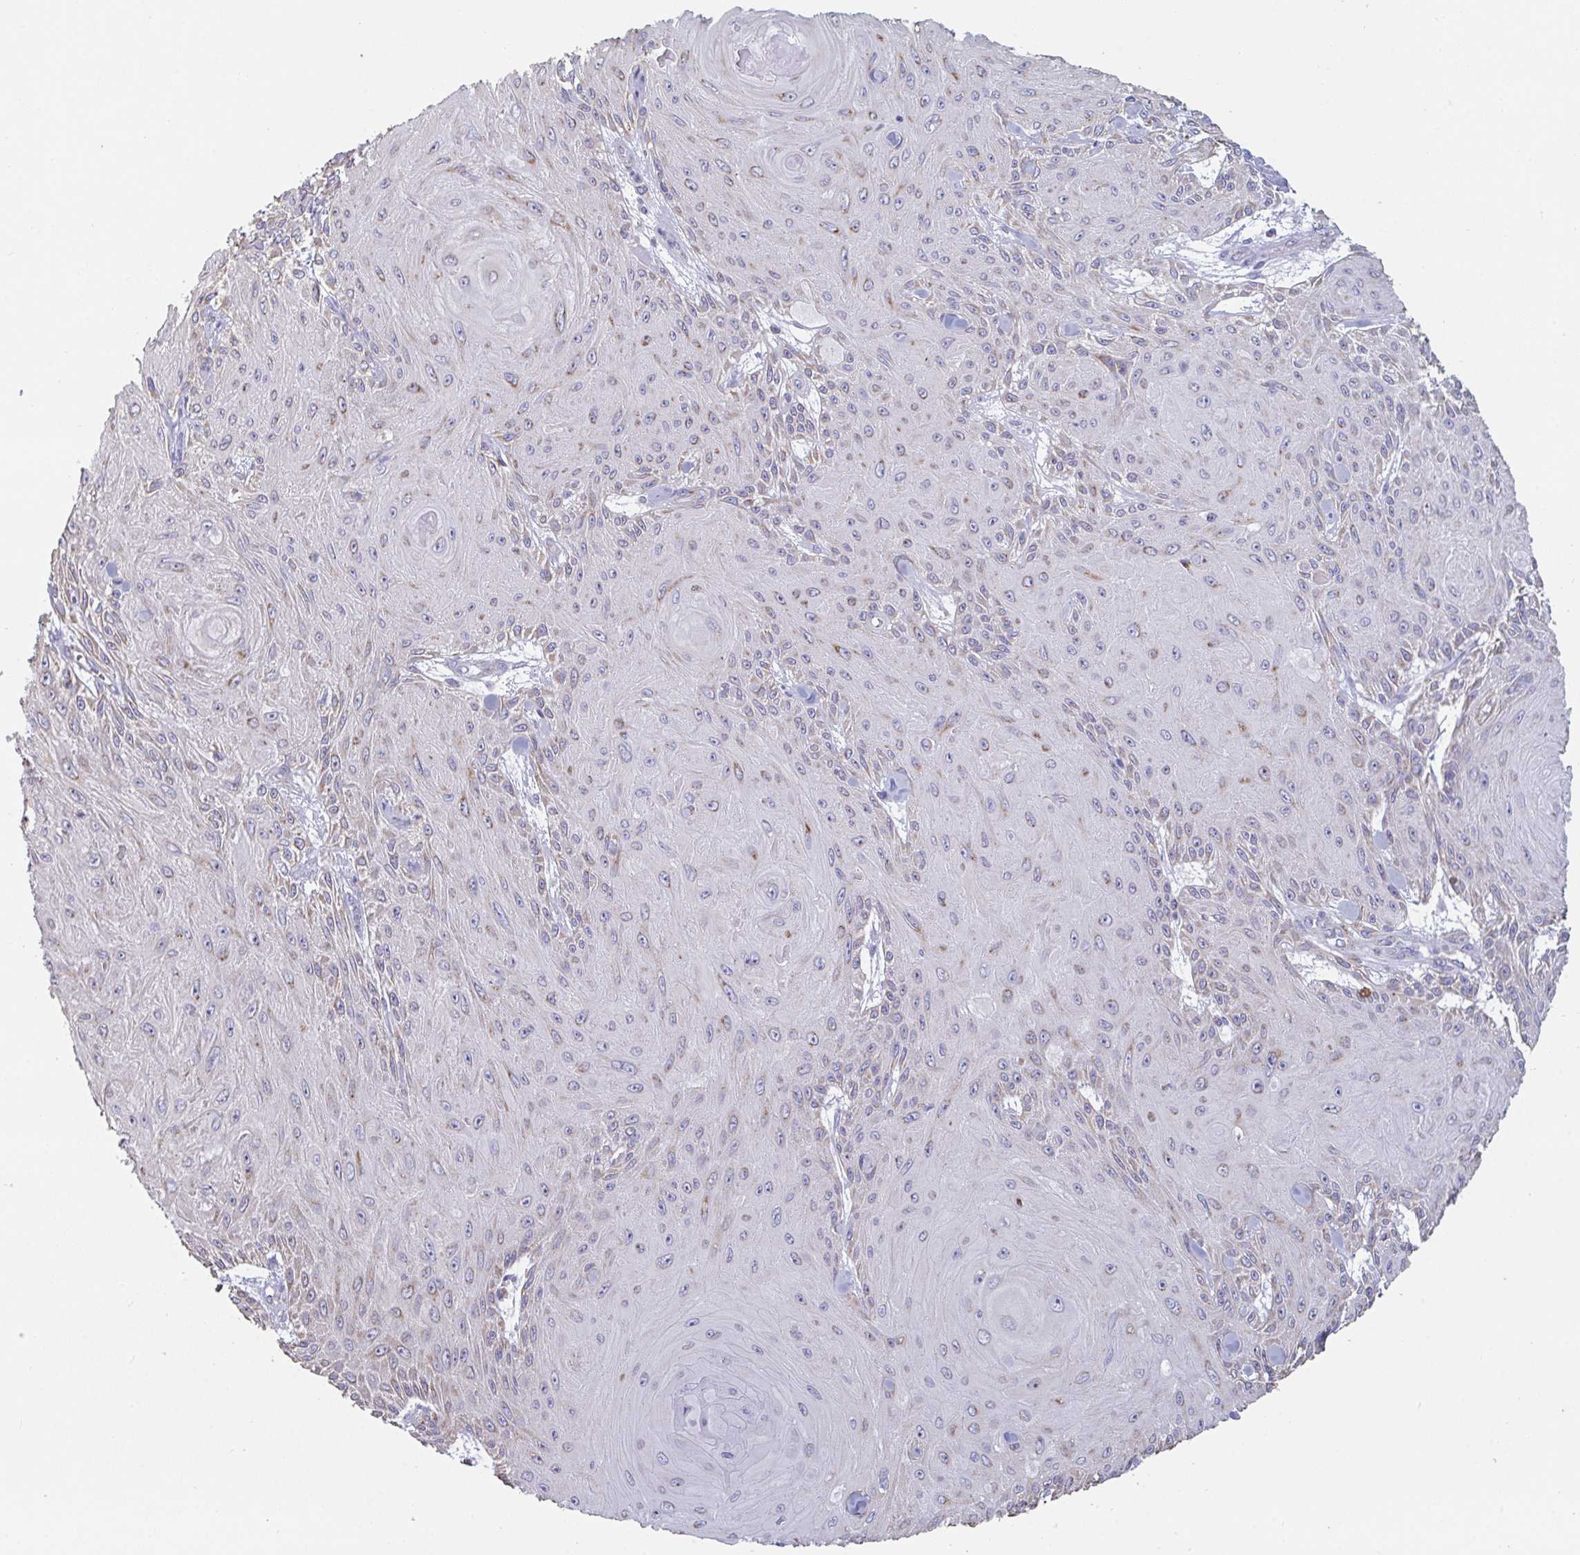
{"staining": {"intensity": "weak", "quantity": "<25%", "location": "cytoplasmic/membranous"}, "tissue": "skin cancer", "cell_type": "Tumor cells", "image_type": "cancer", "snomed": [{"axis": "morphology", "description": "Squamous cell carcinoma, NOS"}, {"axis": "topography", "description": "Skin"}], "caption": "A photomicrograph of skin squamous cell carcinoma stained for a protein exhibits no brown staining in tumor cells.", "gene": "BCAT2", "patient": {"sex": "male", "age": 88}}